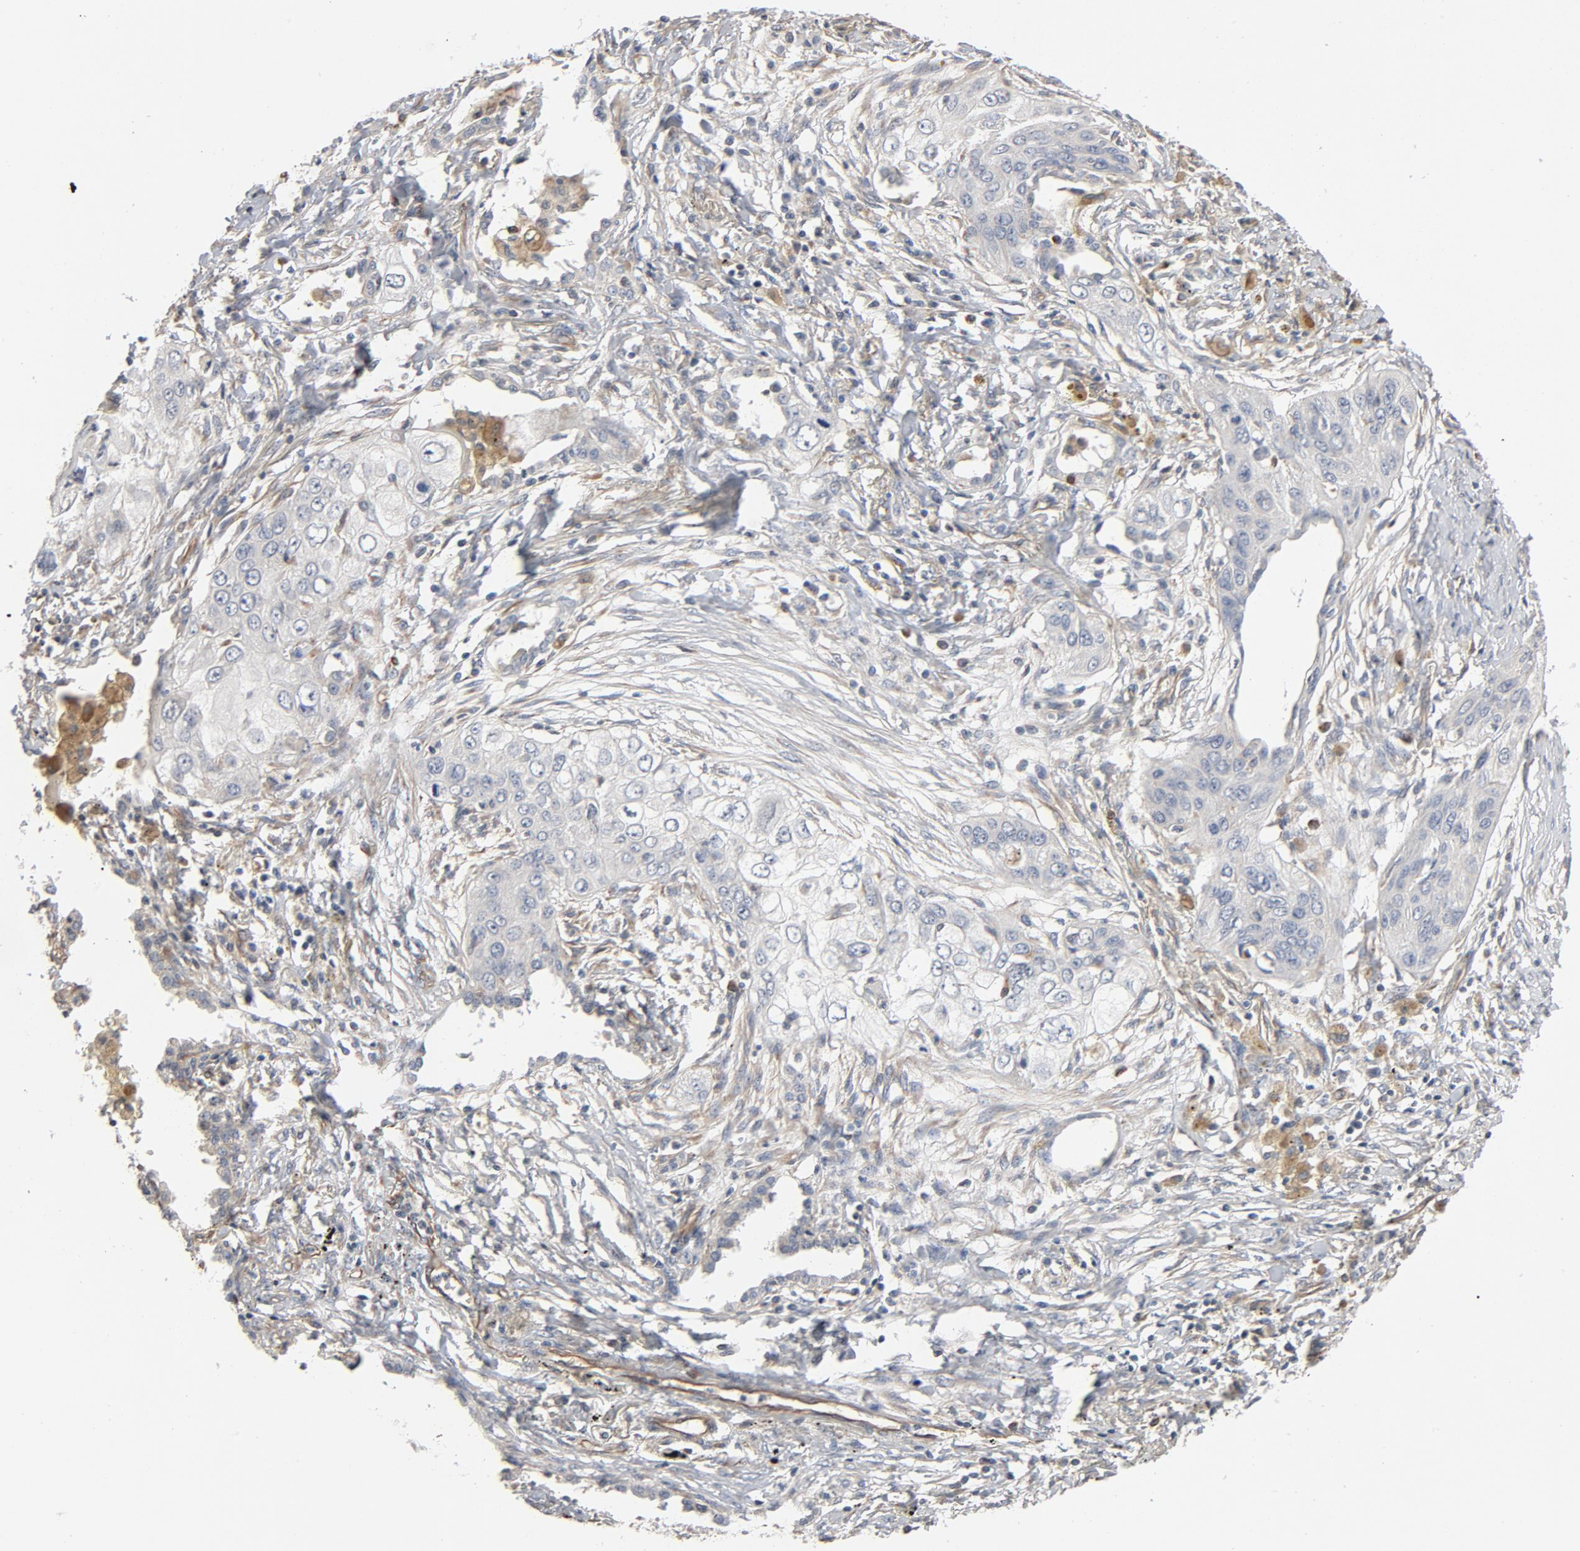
{"staining": {"intensity": "negative", "quantity": "none", "location": "none"}, "tissue": "lung cancer", "cell_type": "Tumor cells", "image_type": "cancer", "snomed": [{"axis": "morphology", "description": "Squamous cell carcinoma, NOS"}, {"axis": "topography", "description": "Lung"}], "caption": "An image of lung cancer (squamous cell carcinoma) stained for a protein shows no brown staining in tumor cells. (IHC, brightfield microscopy, high magnification).", "gene": "TRIOBP", "patient": {"sex": "male", "age": 71}}